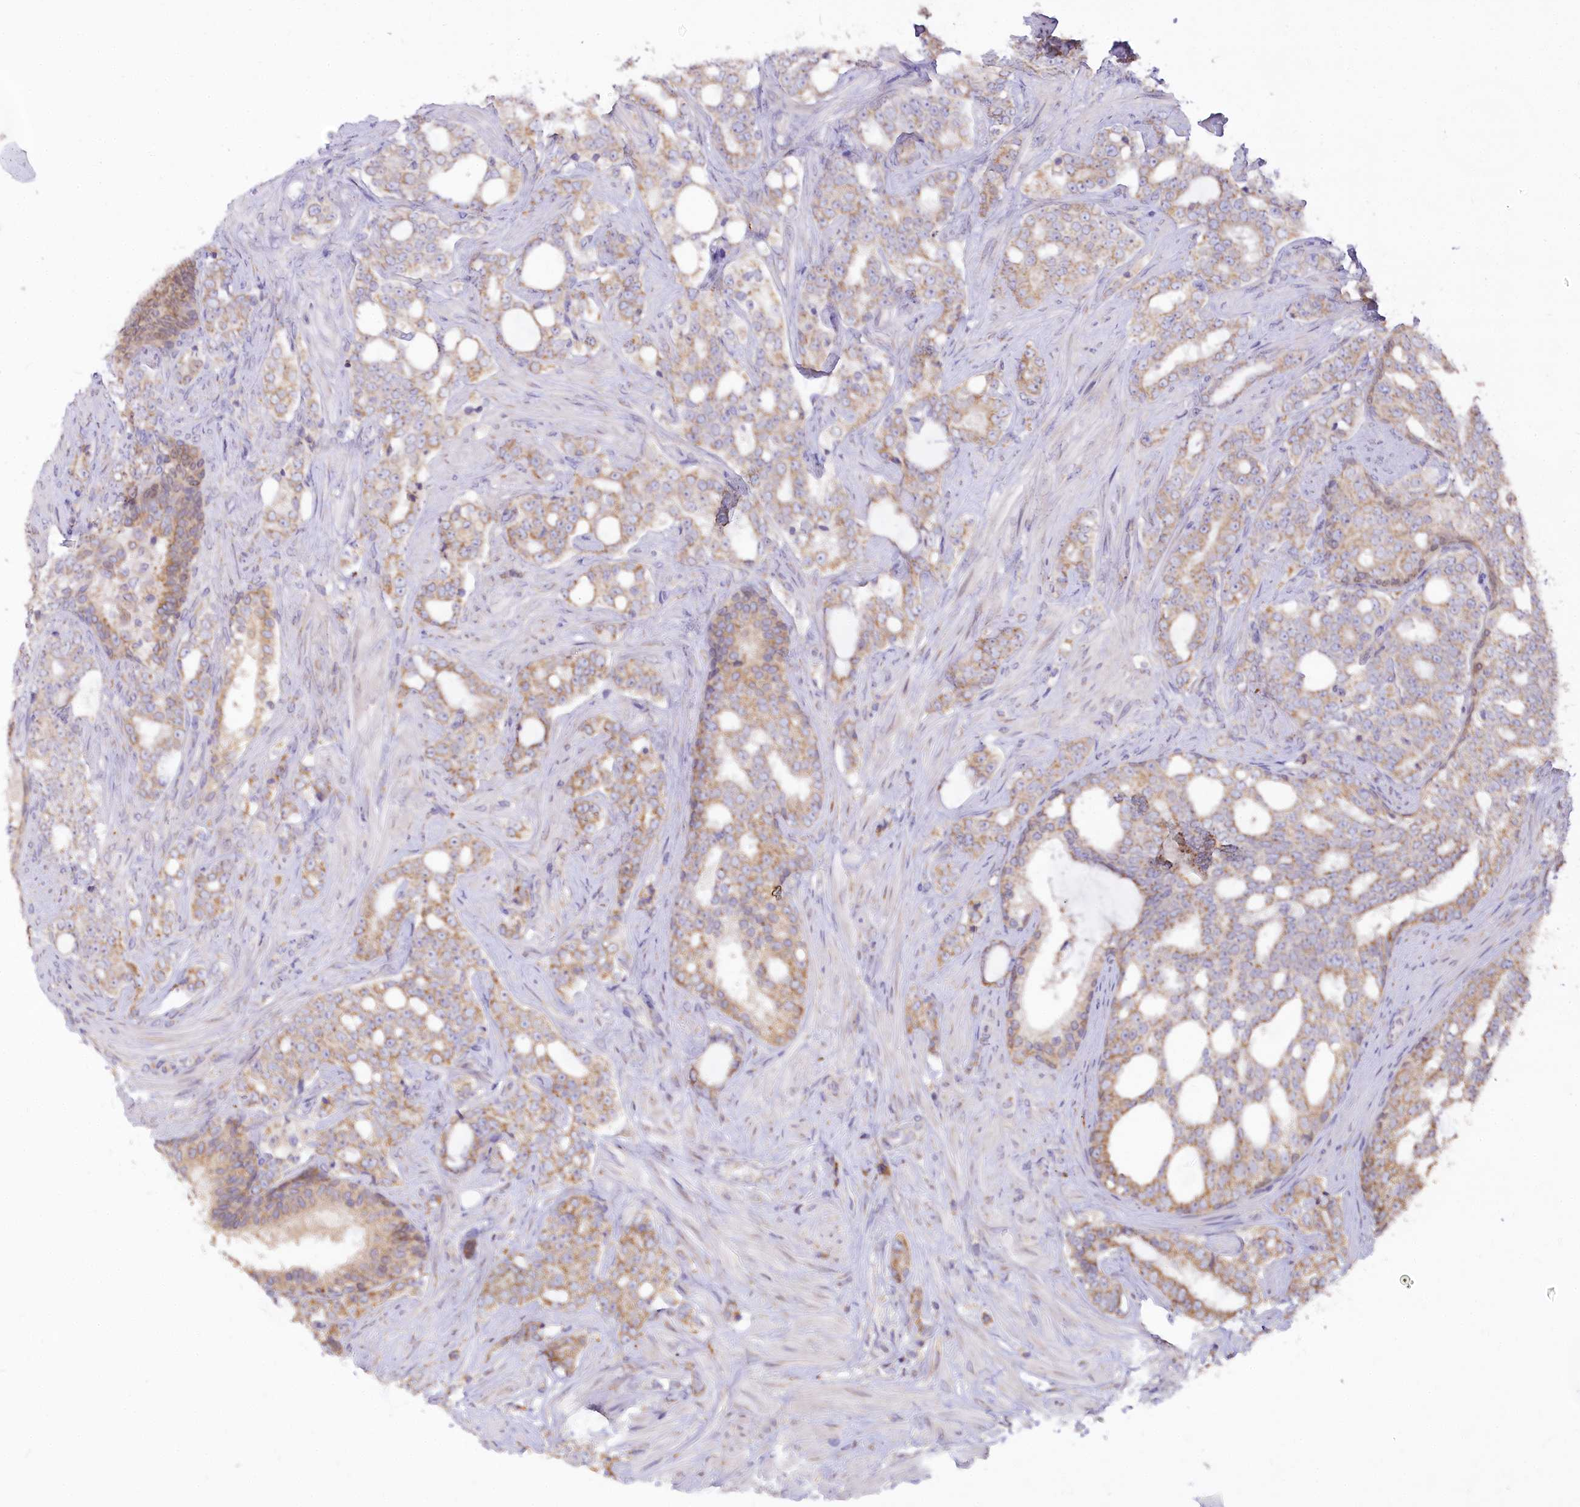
{"staining": {"intensity": "moderate", "quantity": "25%-75%", "location": "cytoplasmic/membranous"}, "tissue": "prostate cancer", "cell_type": "Tumor cells", "image_type": "cancer", "snomed": [{"axis": "morphology", "description": "Adenocarcinoma, High grade"}, {"axis": "topography", "description": "Prostate"}], "caption": "This is a micrograph of immunohistochemistry staining of prostate cancer (adenocarcinoma (high-grade)), which shows moderate staining in the cytoplasmic/membranous of tumor cells.", "gene": "STT3B", "patient": {"sex": "male", "age": 64}}